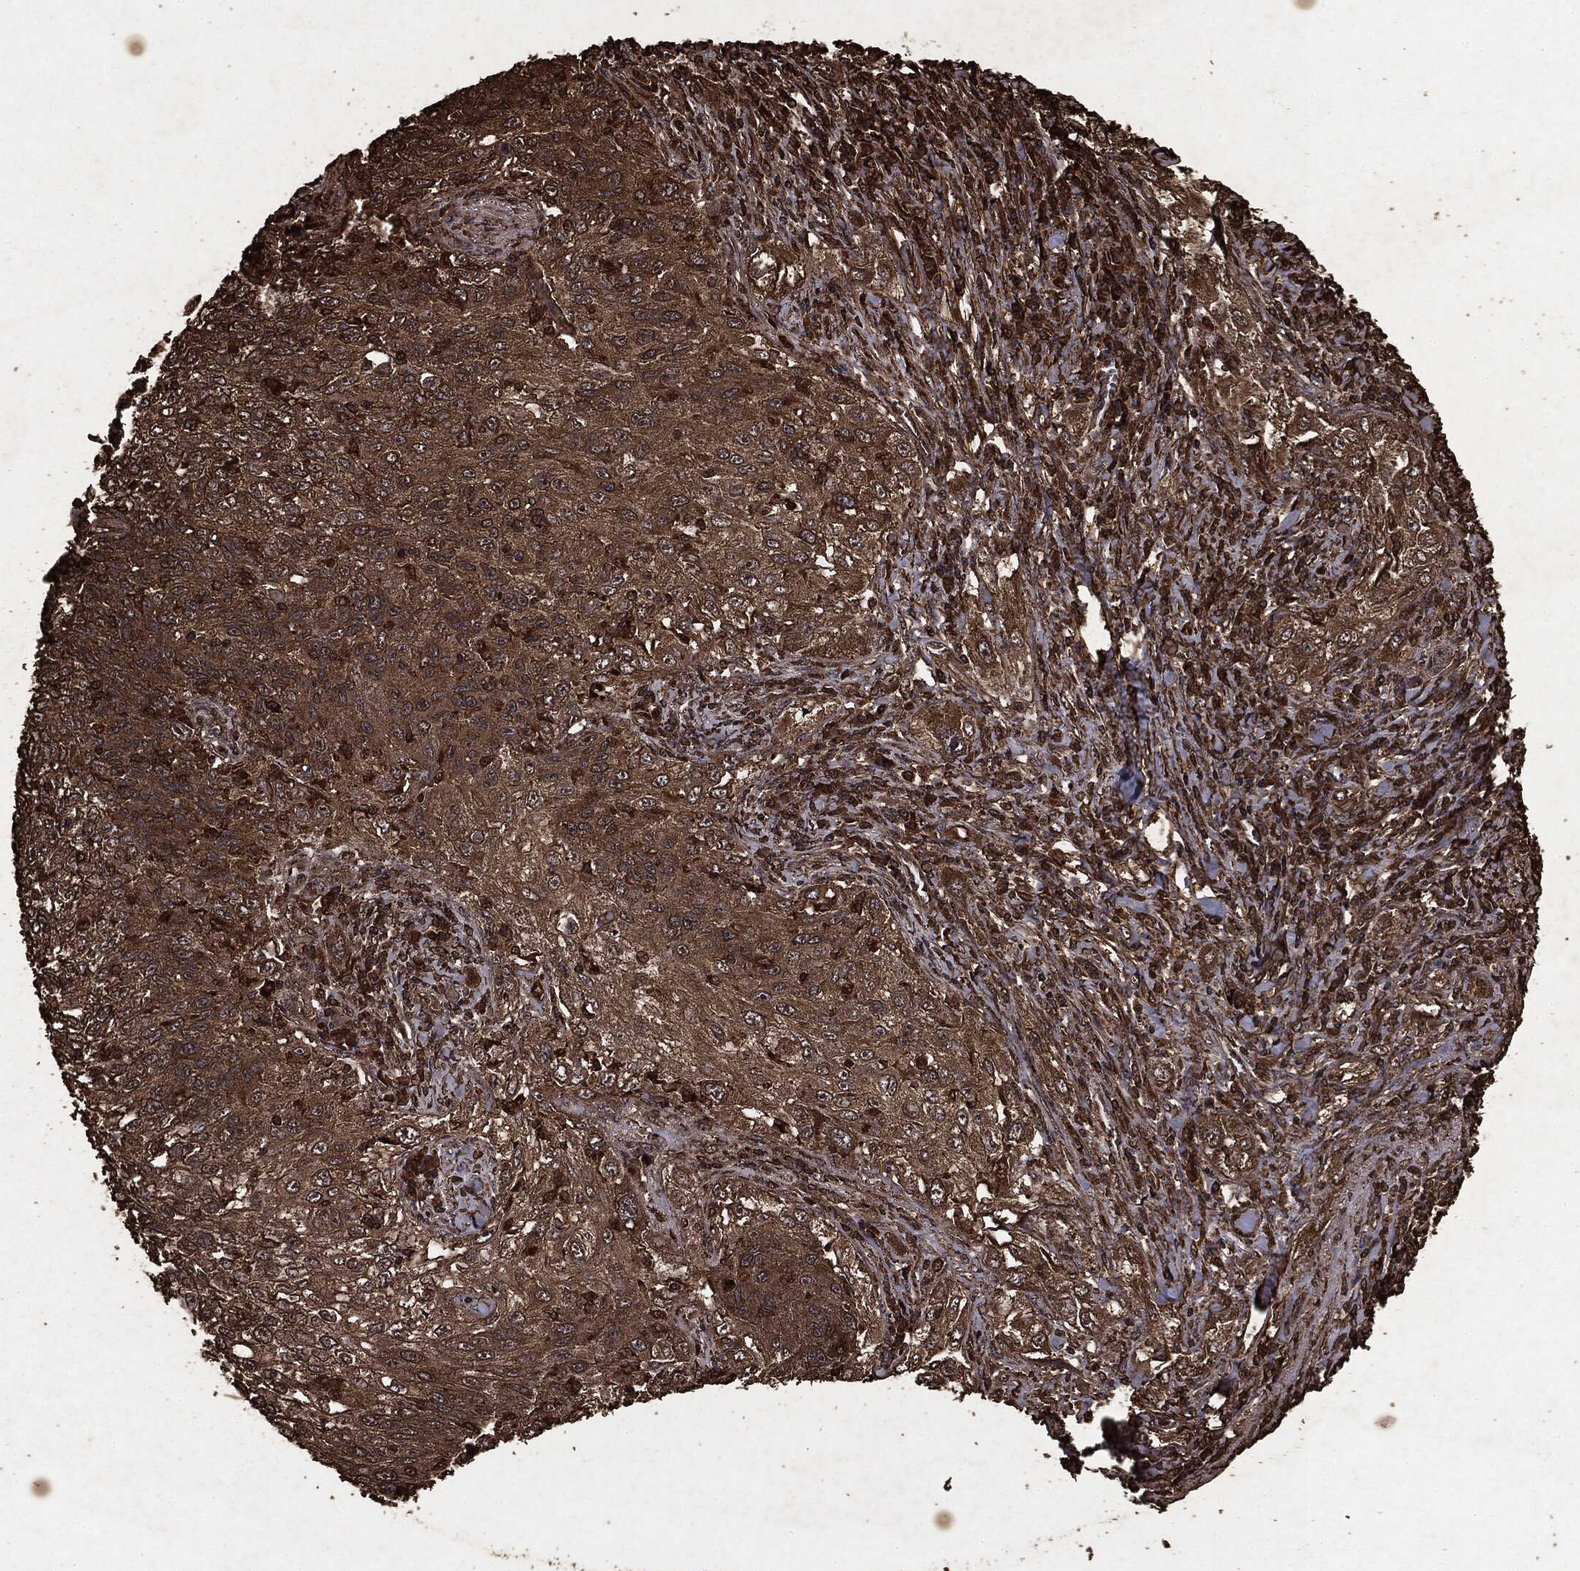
{"staining": {"intensity": "moderate", "quantity": ">75%", "location": "cytoplasmic/membranous"}, "tissue": "lung cancer", "cell_type": "Tumor cells", "image_type": "cancer", "snomed": [{"axis": "morphology", "description": "Squamous cell carcinoma, NOS"}, {"axis": "topography", "description": "Lung"}], "caption": "An image of lung squamous cell carcinoma stained for a protein exhibits moderate cytoplasmic/membranous brown staining in tumor cells. The staining is performed using DAB (3,3'-diaminobenzidine) brown chromogen to label protein expression. The nuclei are counter-stained blue using hematoxylin.", "gene": "ARAF", "patient": {"sex": "female", "age": 69}}